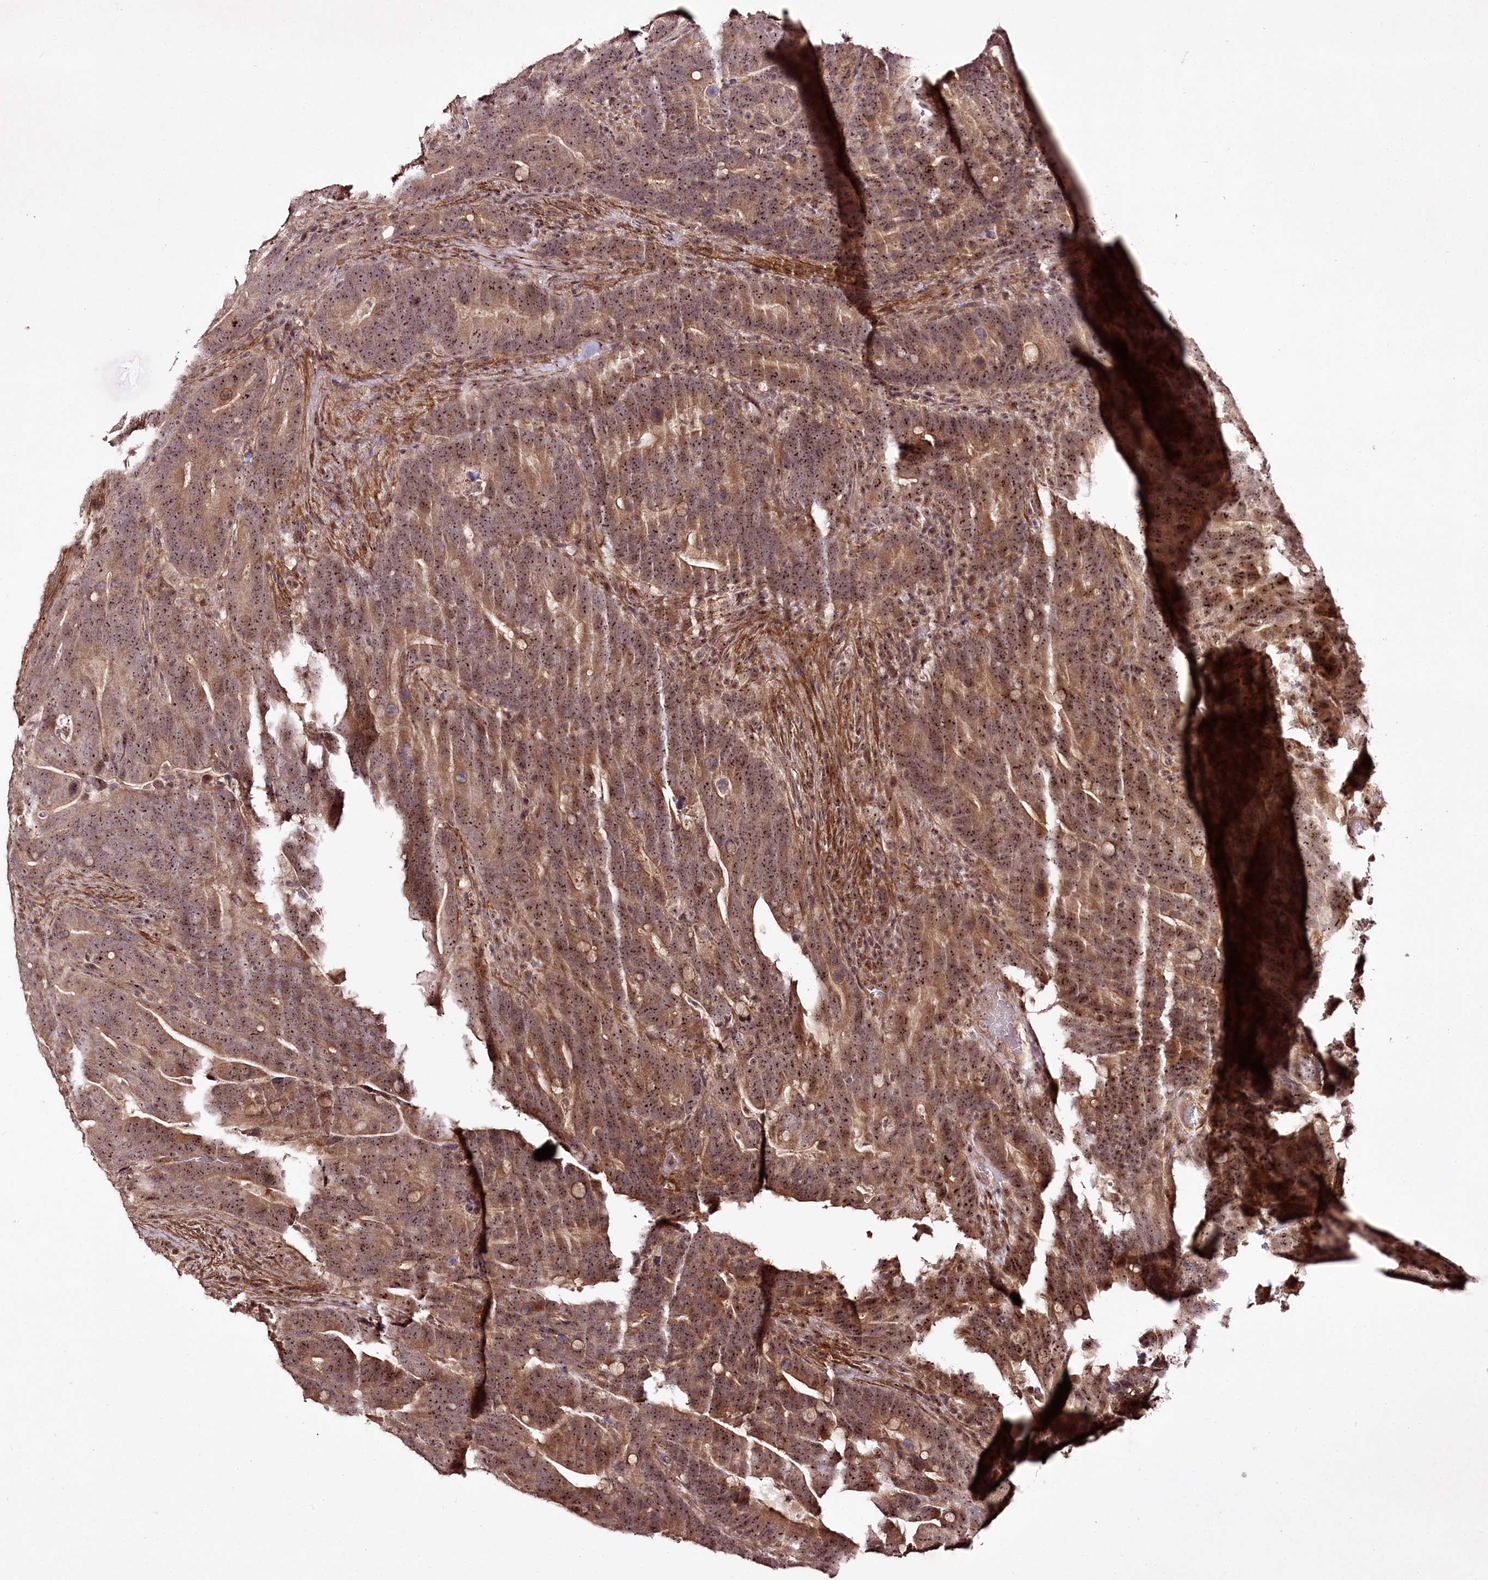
{"staining": {"intensity": "moderate", "quantity": ">75%", "location": "cytoplasmic/membranous,nuclear"}, "tissue": "colorectal cancer", "cell_type": "Tumor cells", "image_type": "cancer", "snomed": [{"axis": "morphology", "description": "Adenocarcinoma, NOS"}, {"axis": "topography", "description": "Colon"}], "caption": "Immunohistochemistry (IHC) staining of colorectal adenocarcinoma, which exhibits medium levels of moderate cytoplasmic/membranous and nuclear expression in about >75% of tumor cells indicating moderate cytoplasmic/membranous and nuclear protein positivity. The staining was performed using DAB (brown) for protein detection and nuclei were counterstained in hematoxylin (blue).", "gene": "CCDC59", "patient": {"sex": "female", "age": 66}}